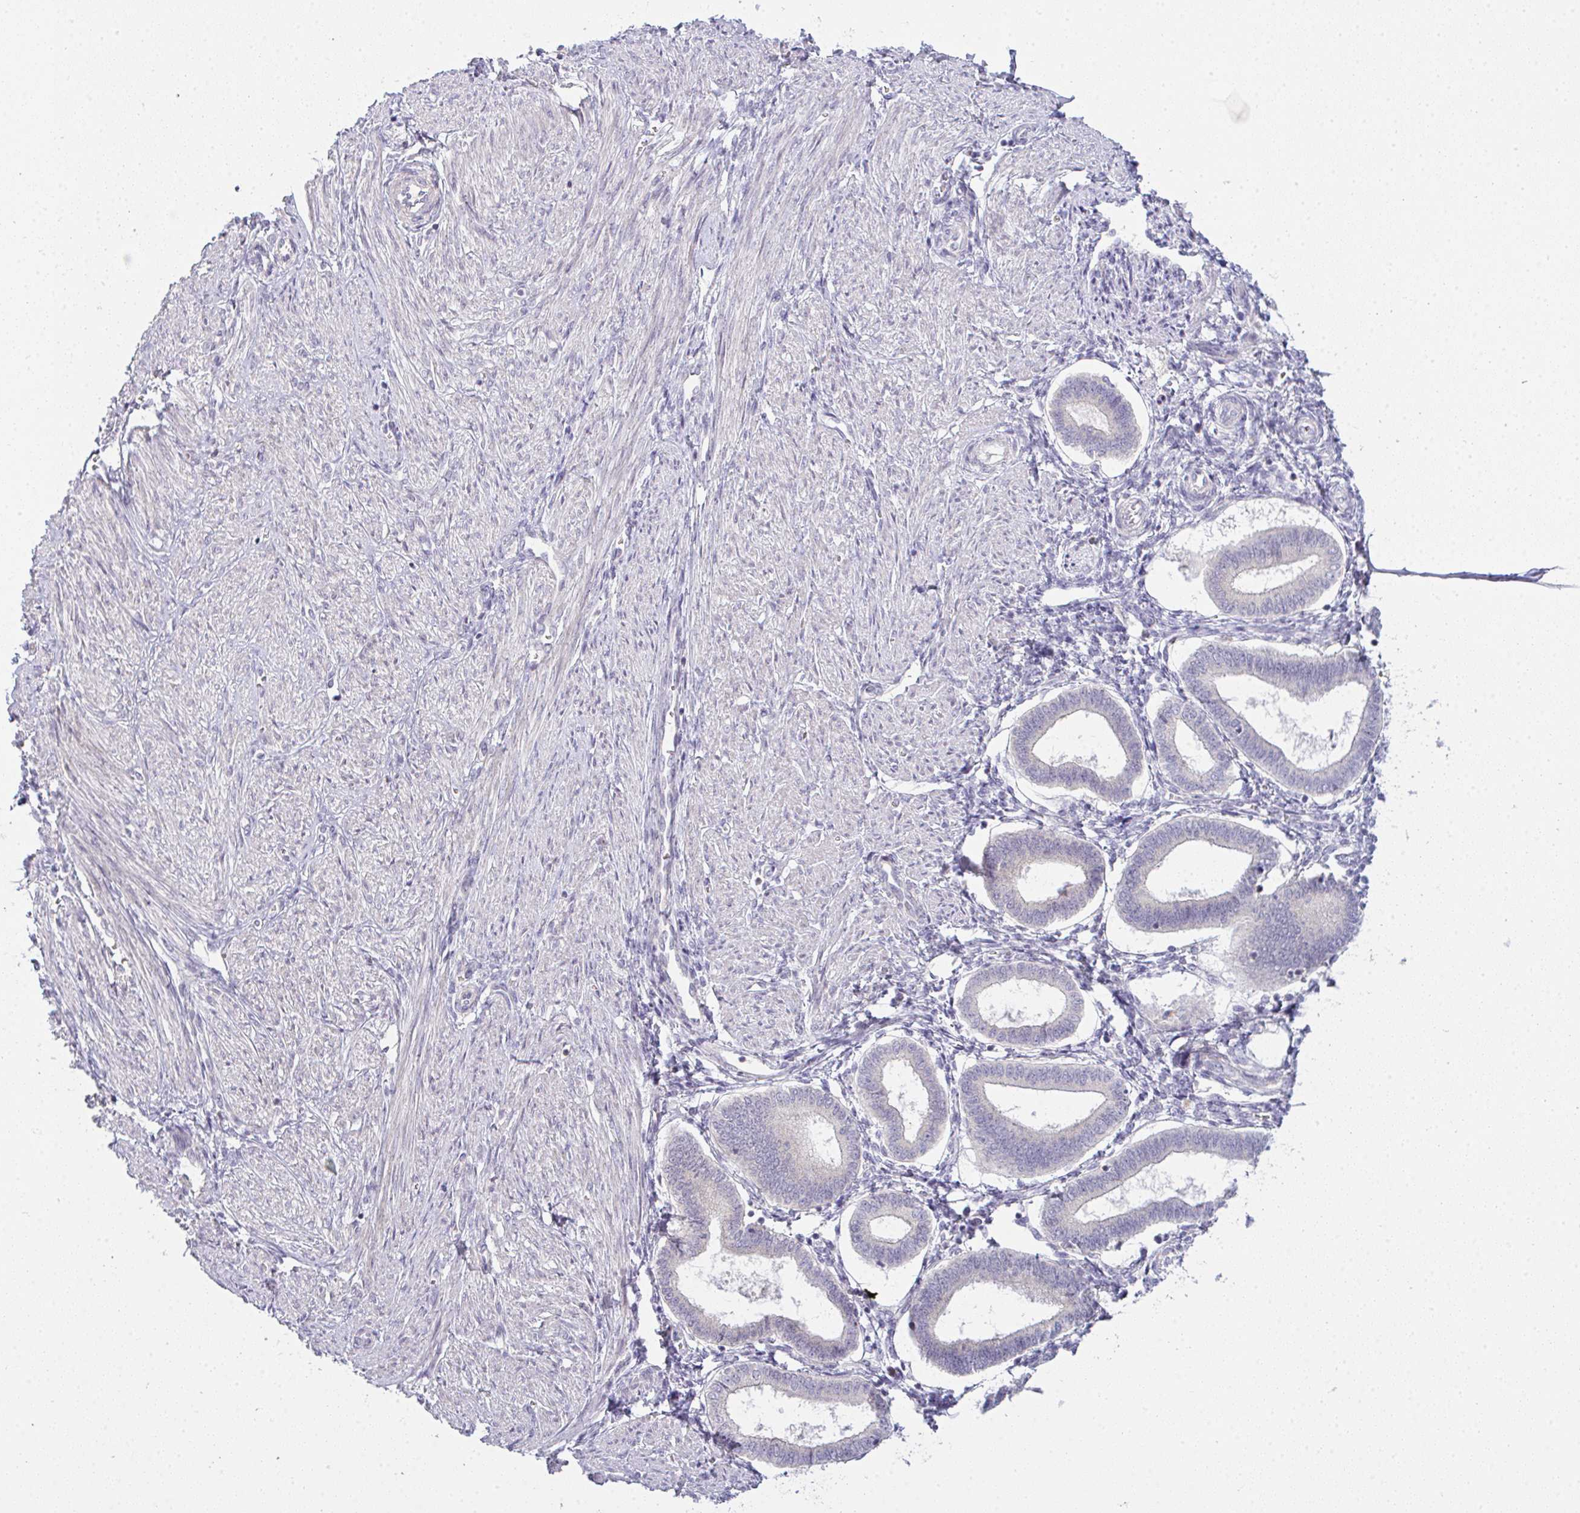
{"staining": {"intensity": "negative", "quantity": "none", "location": "none"}, "tissue": "endometrium", "cell_type": "Cells in endometrial stroma", "image_type": "normal", "snomed": [{"axis": "morphology", "description": "Normal tissue, NOS"}, {"axis": "topography", "description": "Endometrium"}], "caption": "An immunohistochemistry (IHC) image of benign endometrium is shown. There is no staining in cells in endometrial stroma of endometrium.", "gene": "CSE1L", "patient": {"sex": "female", "age": 24}}